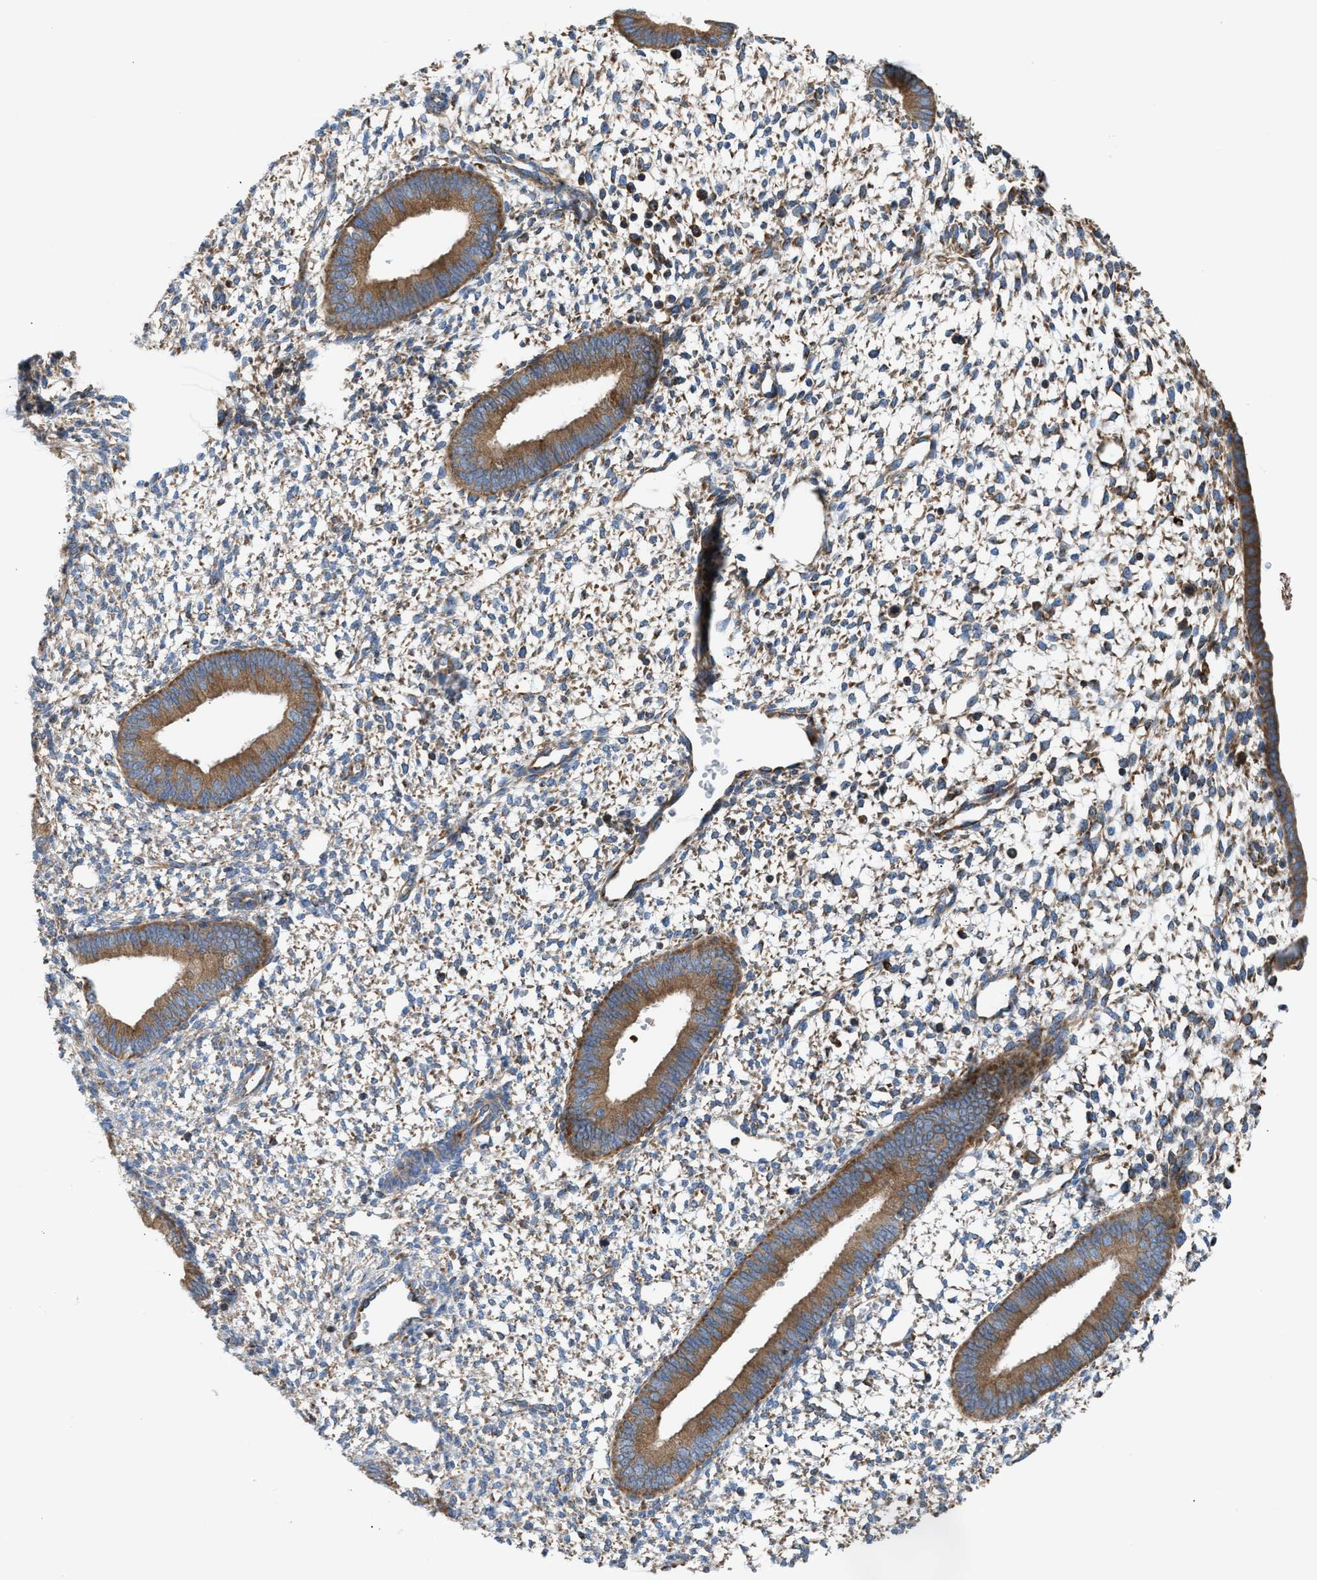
{"staining": {"intensity": "weak", "quantity": "25%-75%", "location": "cytoplasmic/membranous"}, "tissue": "endometrium", "cell_type": "Cells in endometrial stroma", "image_type": "normal", "snomed": [{"axis": "morphology", "description": "Normal tissue, NOS"}, {"axis": "topography", "description": "Endometrium"}], "caption": "A low amount of weak cytoplasmic/membranous positivity is appreciated in approximately 25%-75% of cells in endometrial stroma in unremarkable endometrium. The staining is performed using DAB brown chromogen to label protein expression. The nuclei are counter-stained blue using hematoxylin.", "gene": "TBC1D15", "patient": {"sex": "female", "age": 46}}